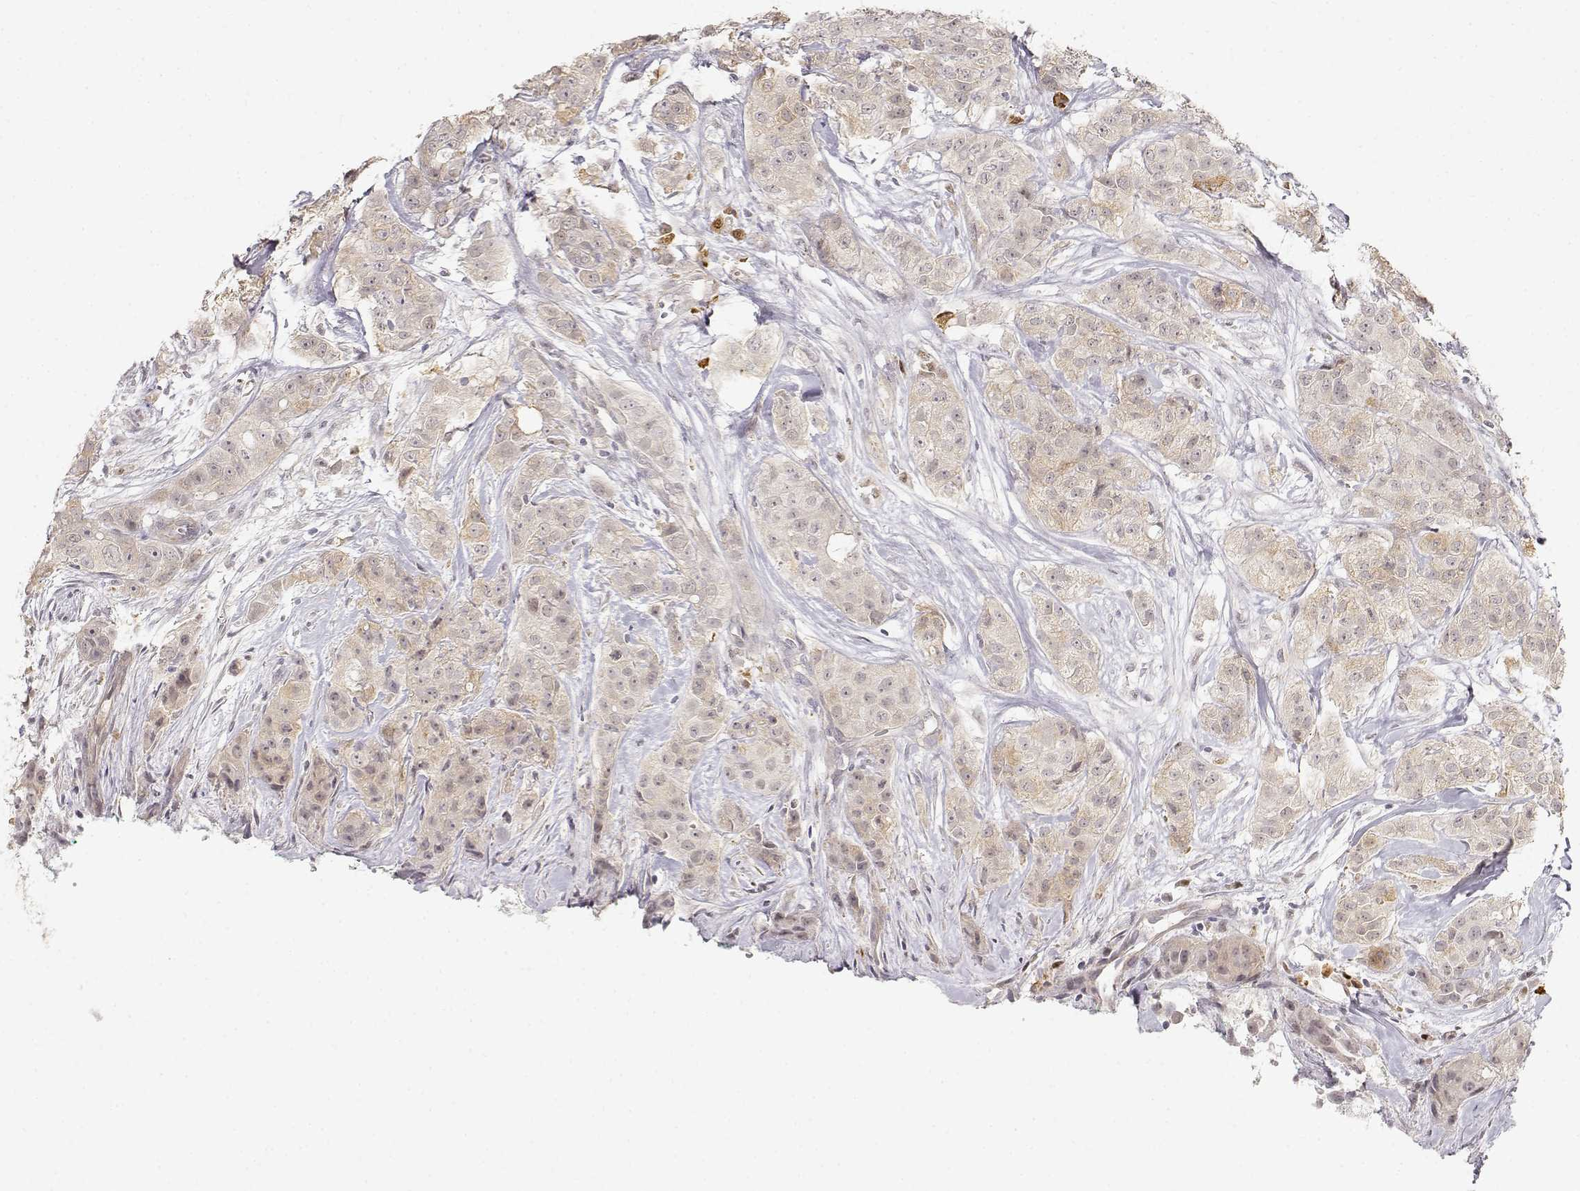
{"staining": {"intensity": "weak", "quantity": "25%-75%", "location": "cytoplasmic/membranous"}, "tissue": "breast cancer", "cell_type": "Tumor cells", "image_type": "cancer", "snomed": [{"axis": "morphology", "description": "Duct carcinoma"}, {"axis": "topography", "description": "Breast"}], "caption": "Weak cytoplasmic/membranous positivity is present in about 25%-75% of tumor cells in infiltrating ductal carcinoma (breast).", "gene": "EAF2", "patient": {"sex": "female", "age": 43}}